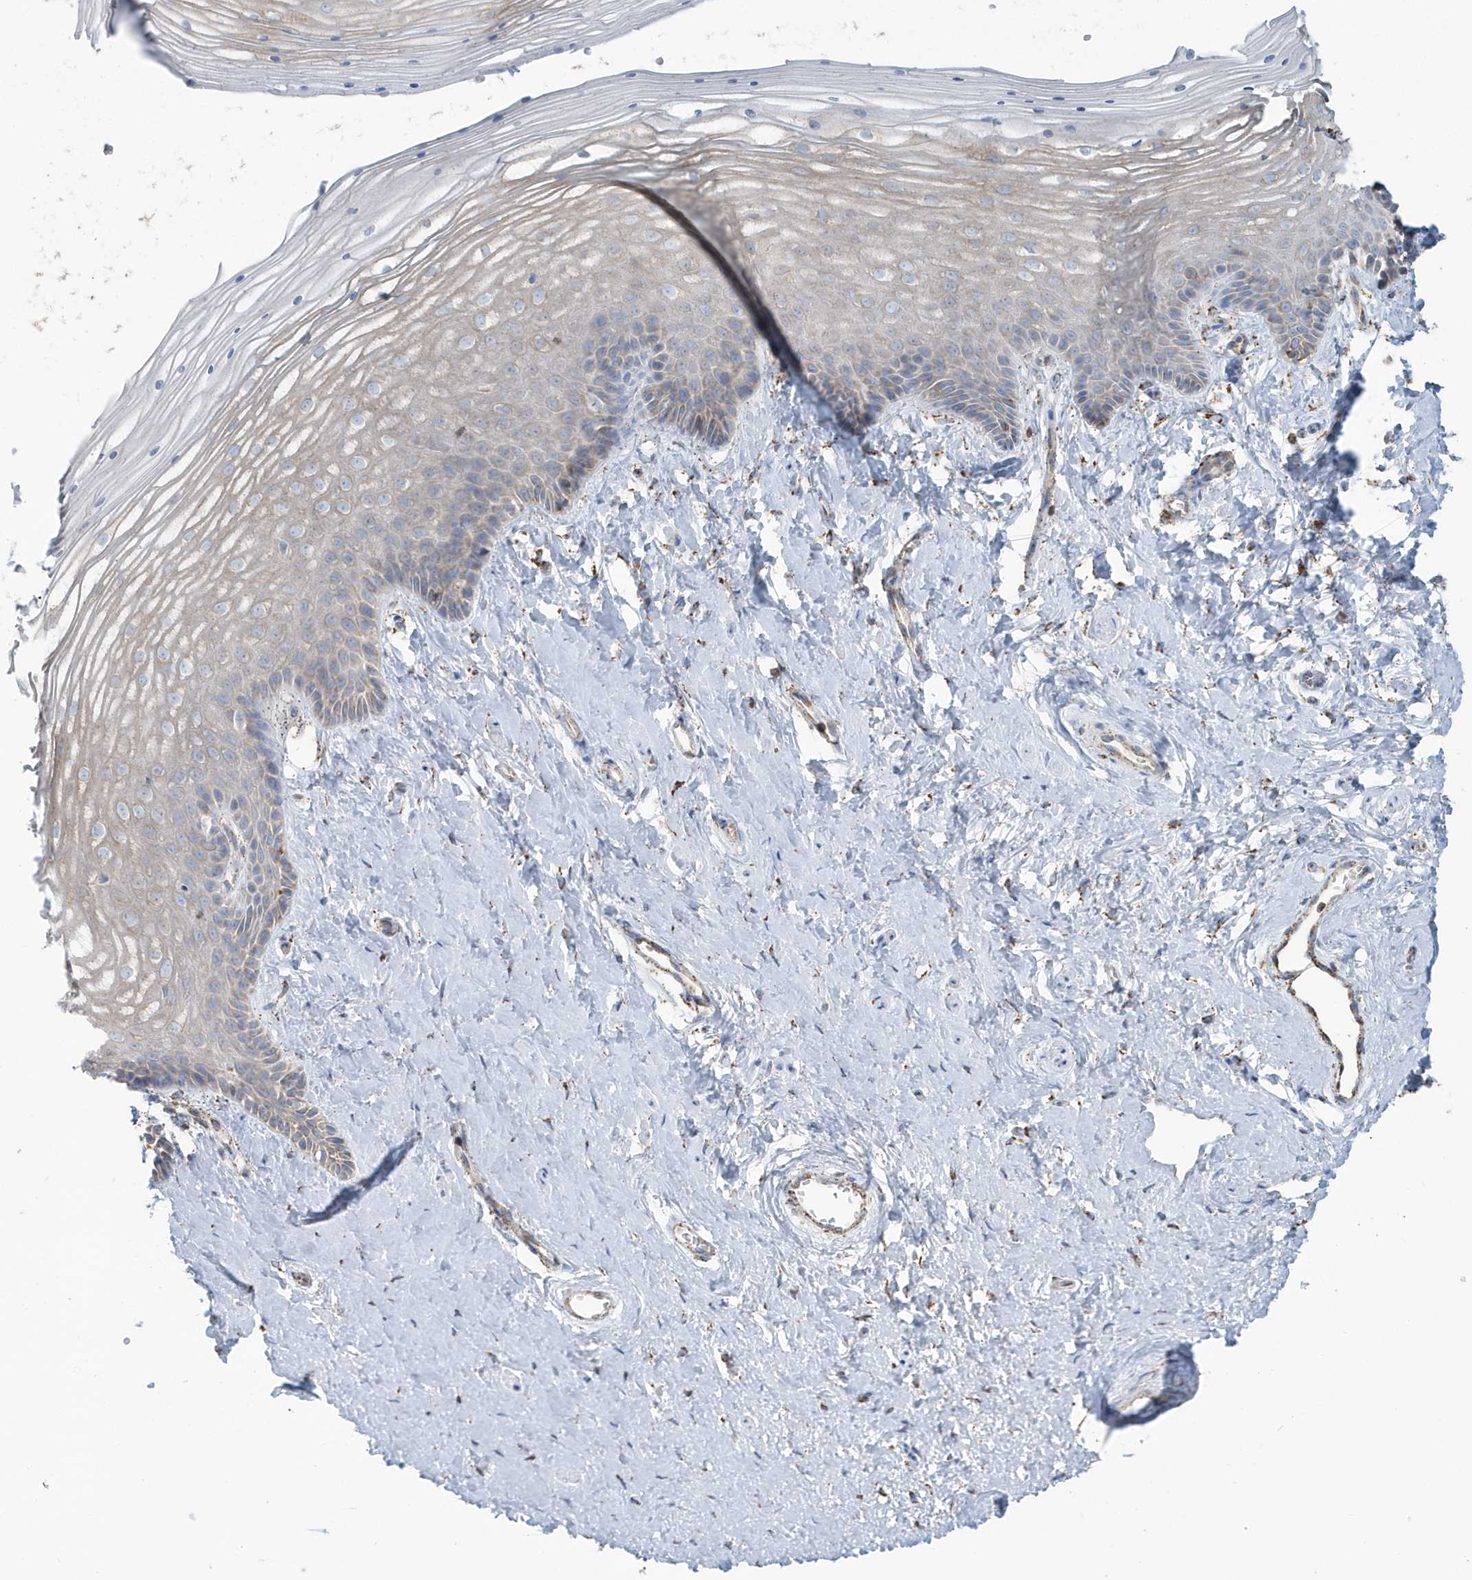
{"staining": {"intensity": "moderate", "quantity": "<25%", "location": "cytoplasmic/membranous"}, "tissue": "vagina", "cell_type": "Squamous epithelial cells", "image_type": "normal", "snomed": [{"axis": "morphology", "description": "Normal tissue, NOS"}, {"axis": "topography", "description": "Vagina"}, {"axis": "topography", "description": "Cervix"}], "caption": "Immunohistochemical staining of unremarkable human vagina exhibits moderate cytoplasmic/membranous protein expression in approximately <25% of squamous epithelial cells.", "gene": "RAB11FIP3", "patient": {"sex": "female", "age": 40}}